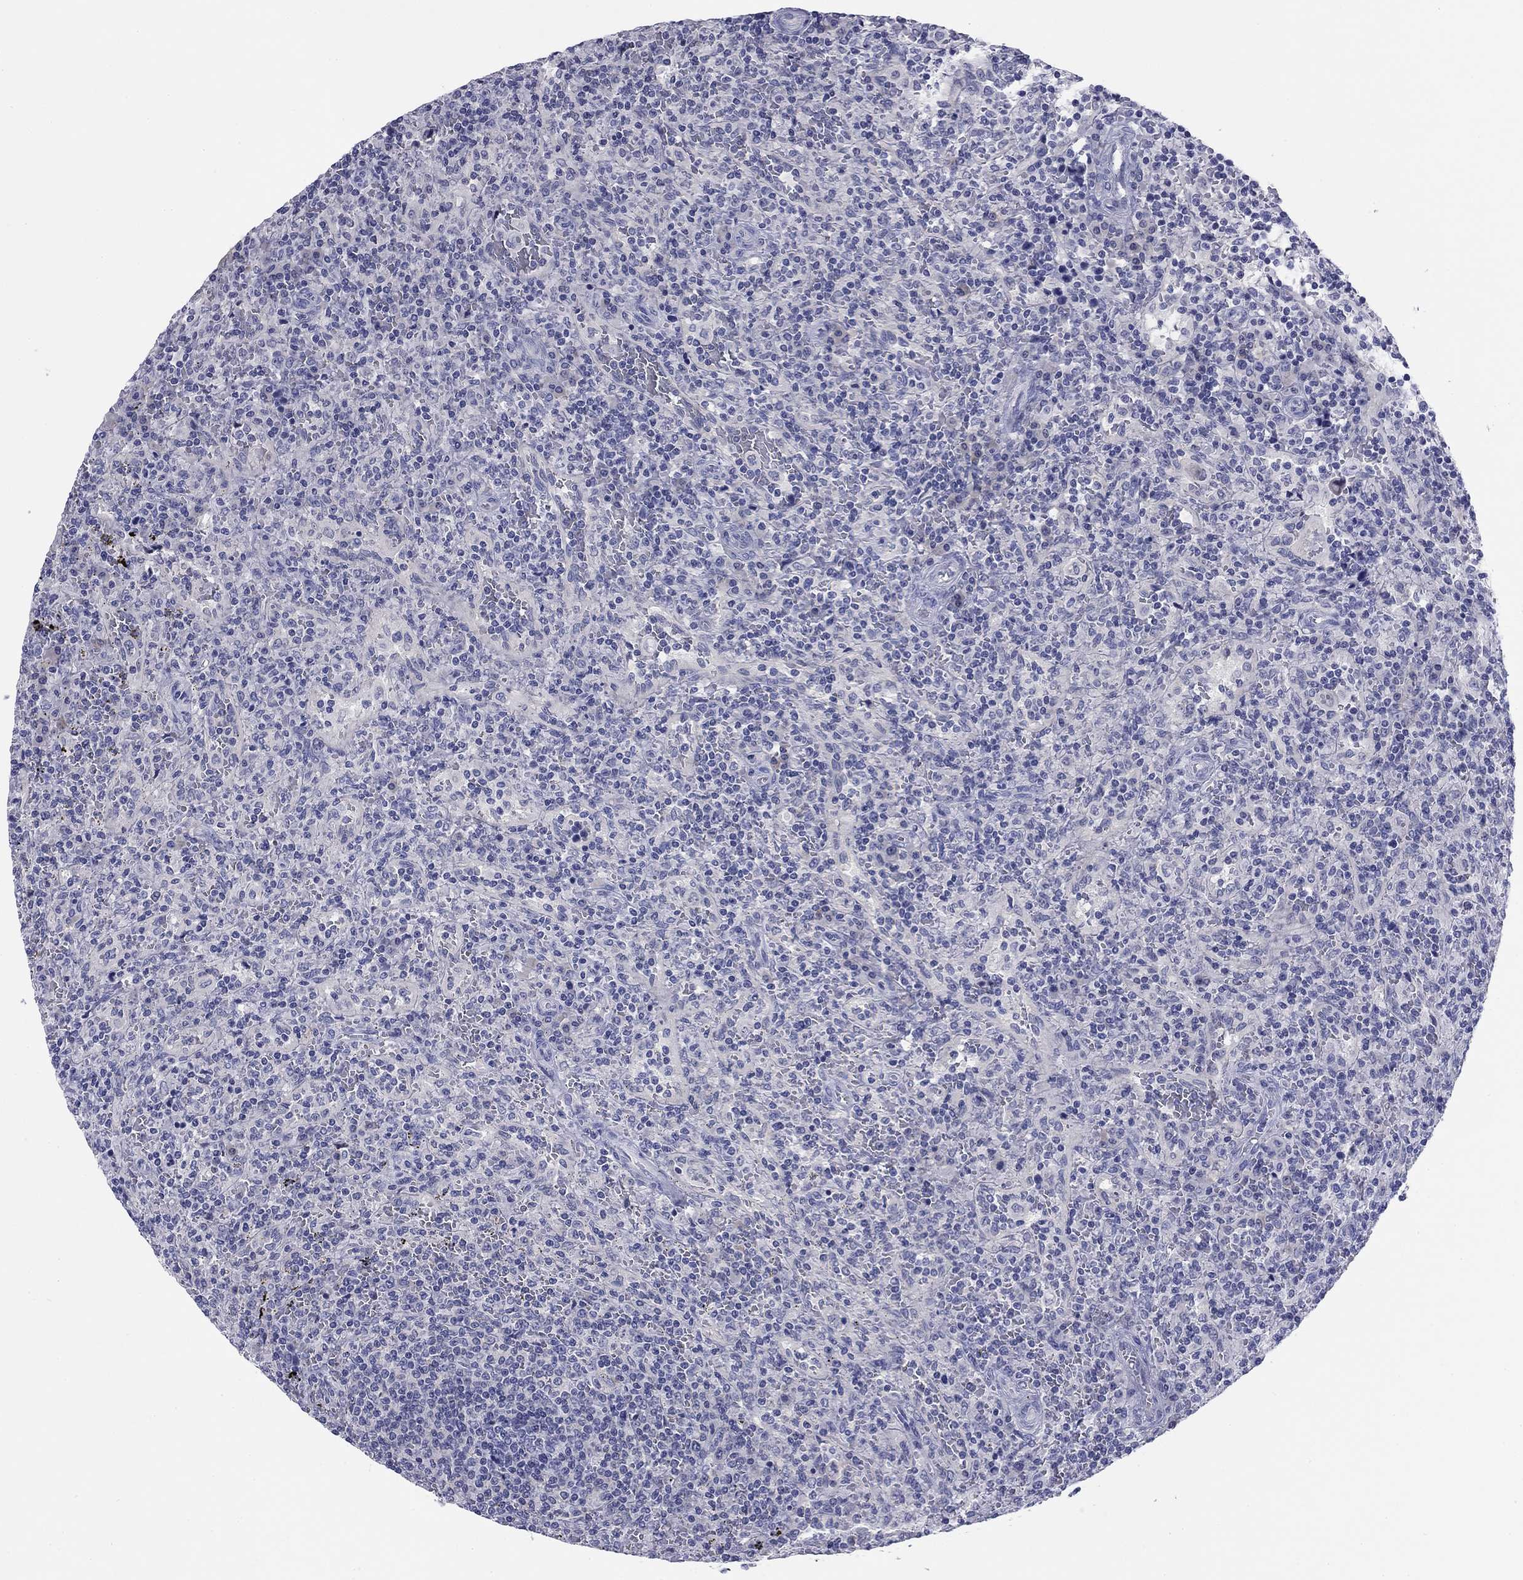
{"staining": {"intensity": "negative", "quantity": "none", "location": "none"}, "tissue": "lymphoma", "cell_type": "Tumor cells", "image_type": "cancer", "snomed": [{"axis": "morphology", "description": "Malignant lymphoma, non-Hodgkin's type, Low grade"}, {"axis": "topography", "description": "Spleen"}], "caption": "IHC micrograph of human lymphoma stained for a protein (brown), which demonstrates no staining in tumor cells. (DAB (3,3'-diaminobenzidine) IHC with hematoxylin counter stain).", "gene": "ABCC2", "patient": {"sex": "male", "age": 62}}